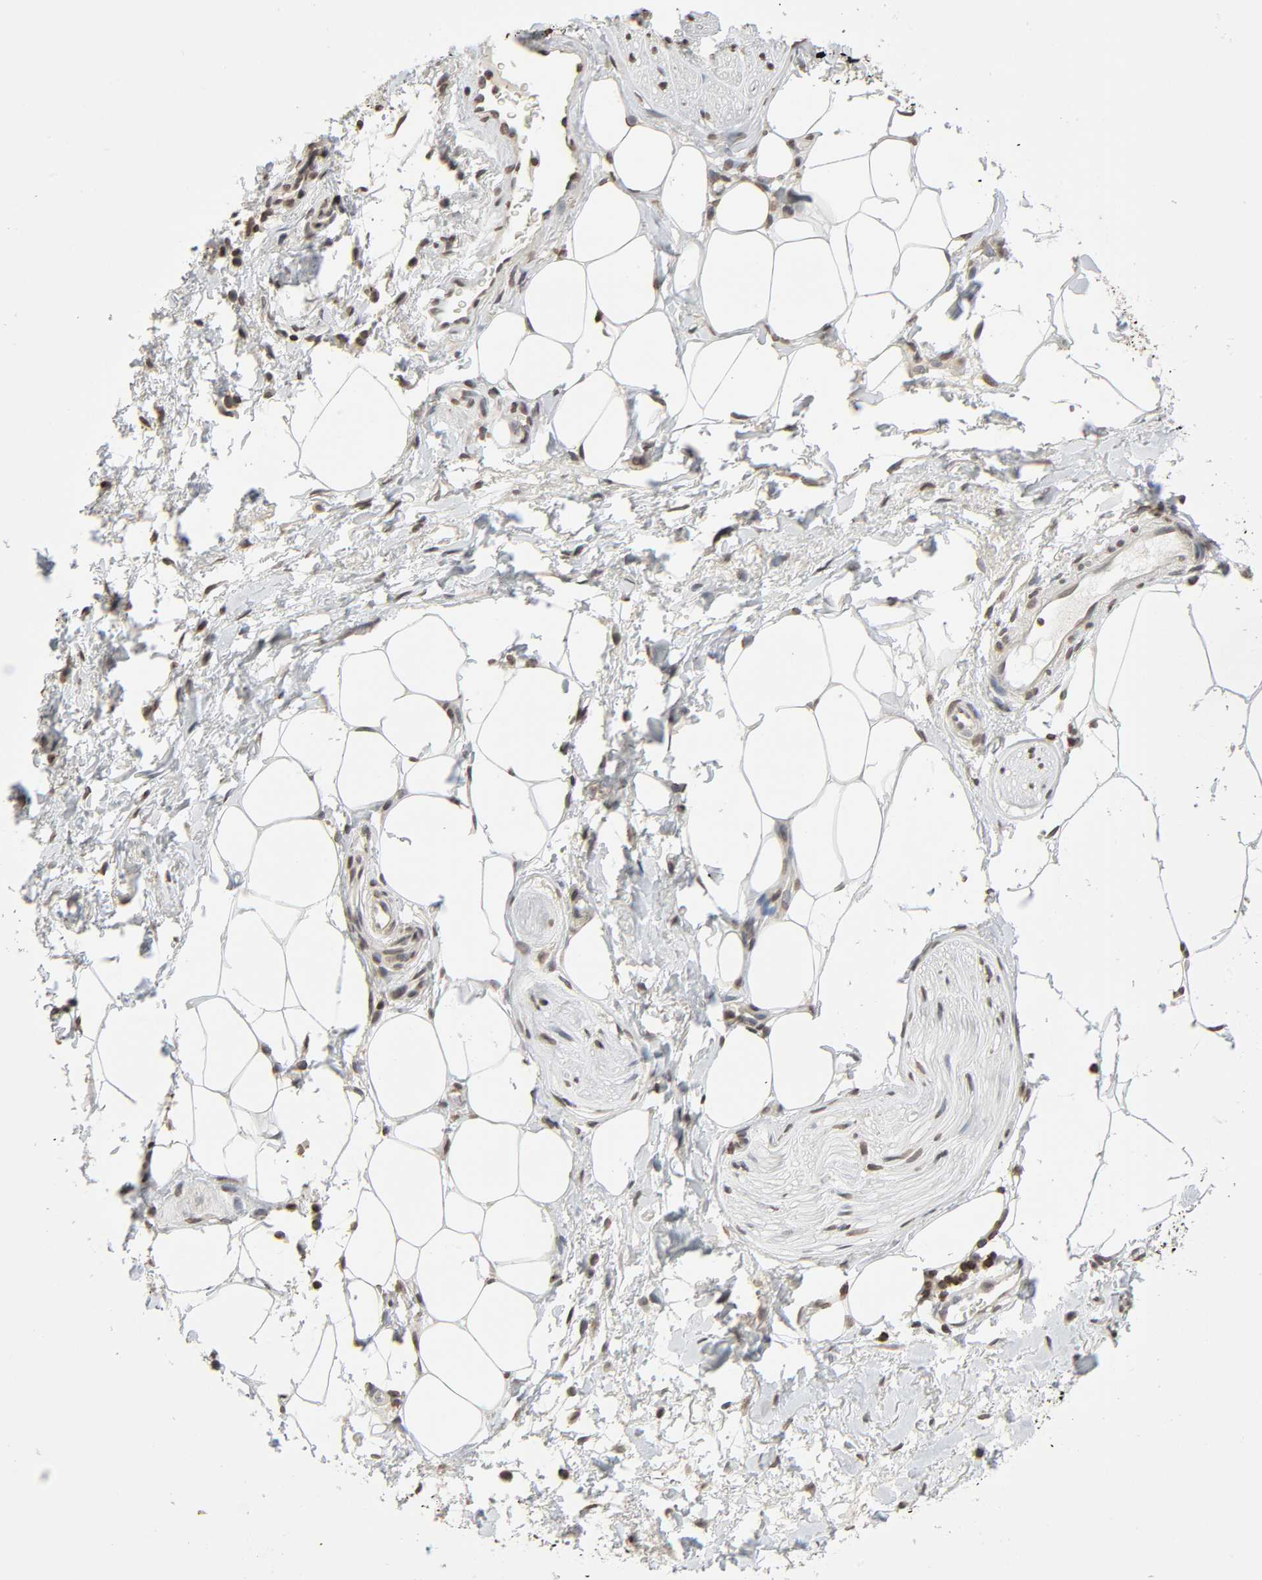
{"staining": {"intensity": "weak", "quantity": ">75%", "location": "nuclear"}, "tissue": "adipose tissue", "cell_type": "Adipocytes", "image_type": "normal", "snomed": [{"axis": "morphology", "description": "Normal tissue, NOS"}, {"axis": "topography", "description": "Soft tissue"}, {"axis": "topography", "description": "Peripheral nerve tissue"}], "caption": "An IHC image of unremarkable tissue is shown. Protein staining in brown labels weak nuclear positivity in adipose tissue within adipocytes. The staining was performed using DAB to visualize the protein expression in brown, while the nuclei were stained in blue with hematoxylin (Magnification: 20x).", "gene": "STK4", "patient": {"sex": "female", "age": 71}}